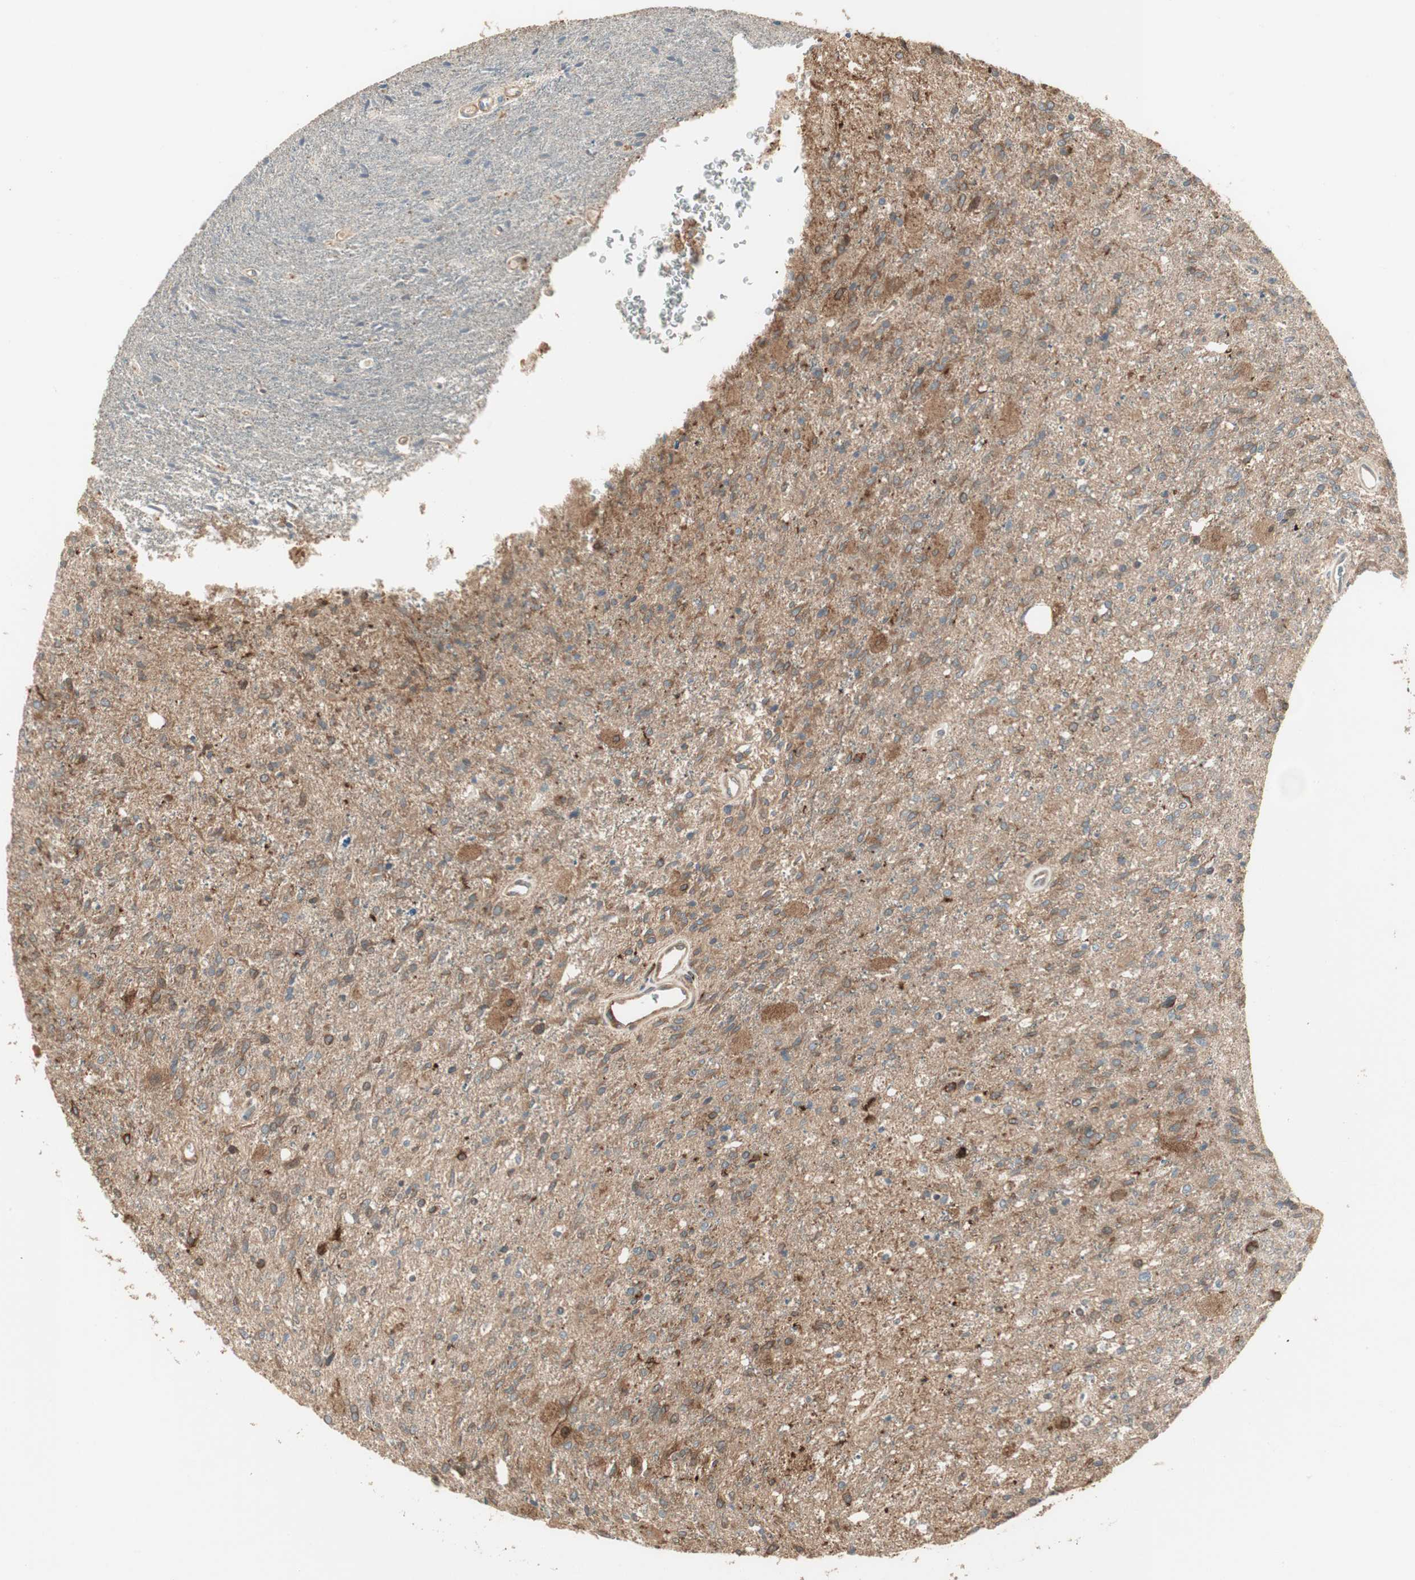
{"staining": {"intensity": "moderate", "quantity": ">75%", "location": "cytoplasmic/membranous"}, "tissue": "glioma", "cell_type": "Tumor cells", "image_type": "cancer", "snomed": [{"axis": "morphology", "description": "Normal tissue, NOS"}, {"axis": "morphology", "description": "Glioma, malignant, High grade"}, {"axis": "topography", "description": "Cerebral cortex"}], "caption": "Immunohistochemical staining of glioma exhibits moderate cytoplasmic/membranous protein positivity in approximately >75% of tumor cells.", "gene": "PRKG1", "patient": {"sex": "male", "age": 77}}